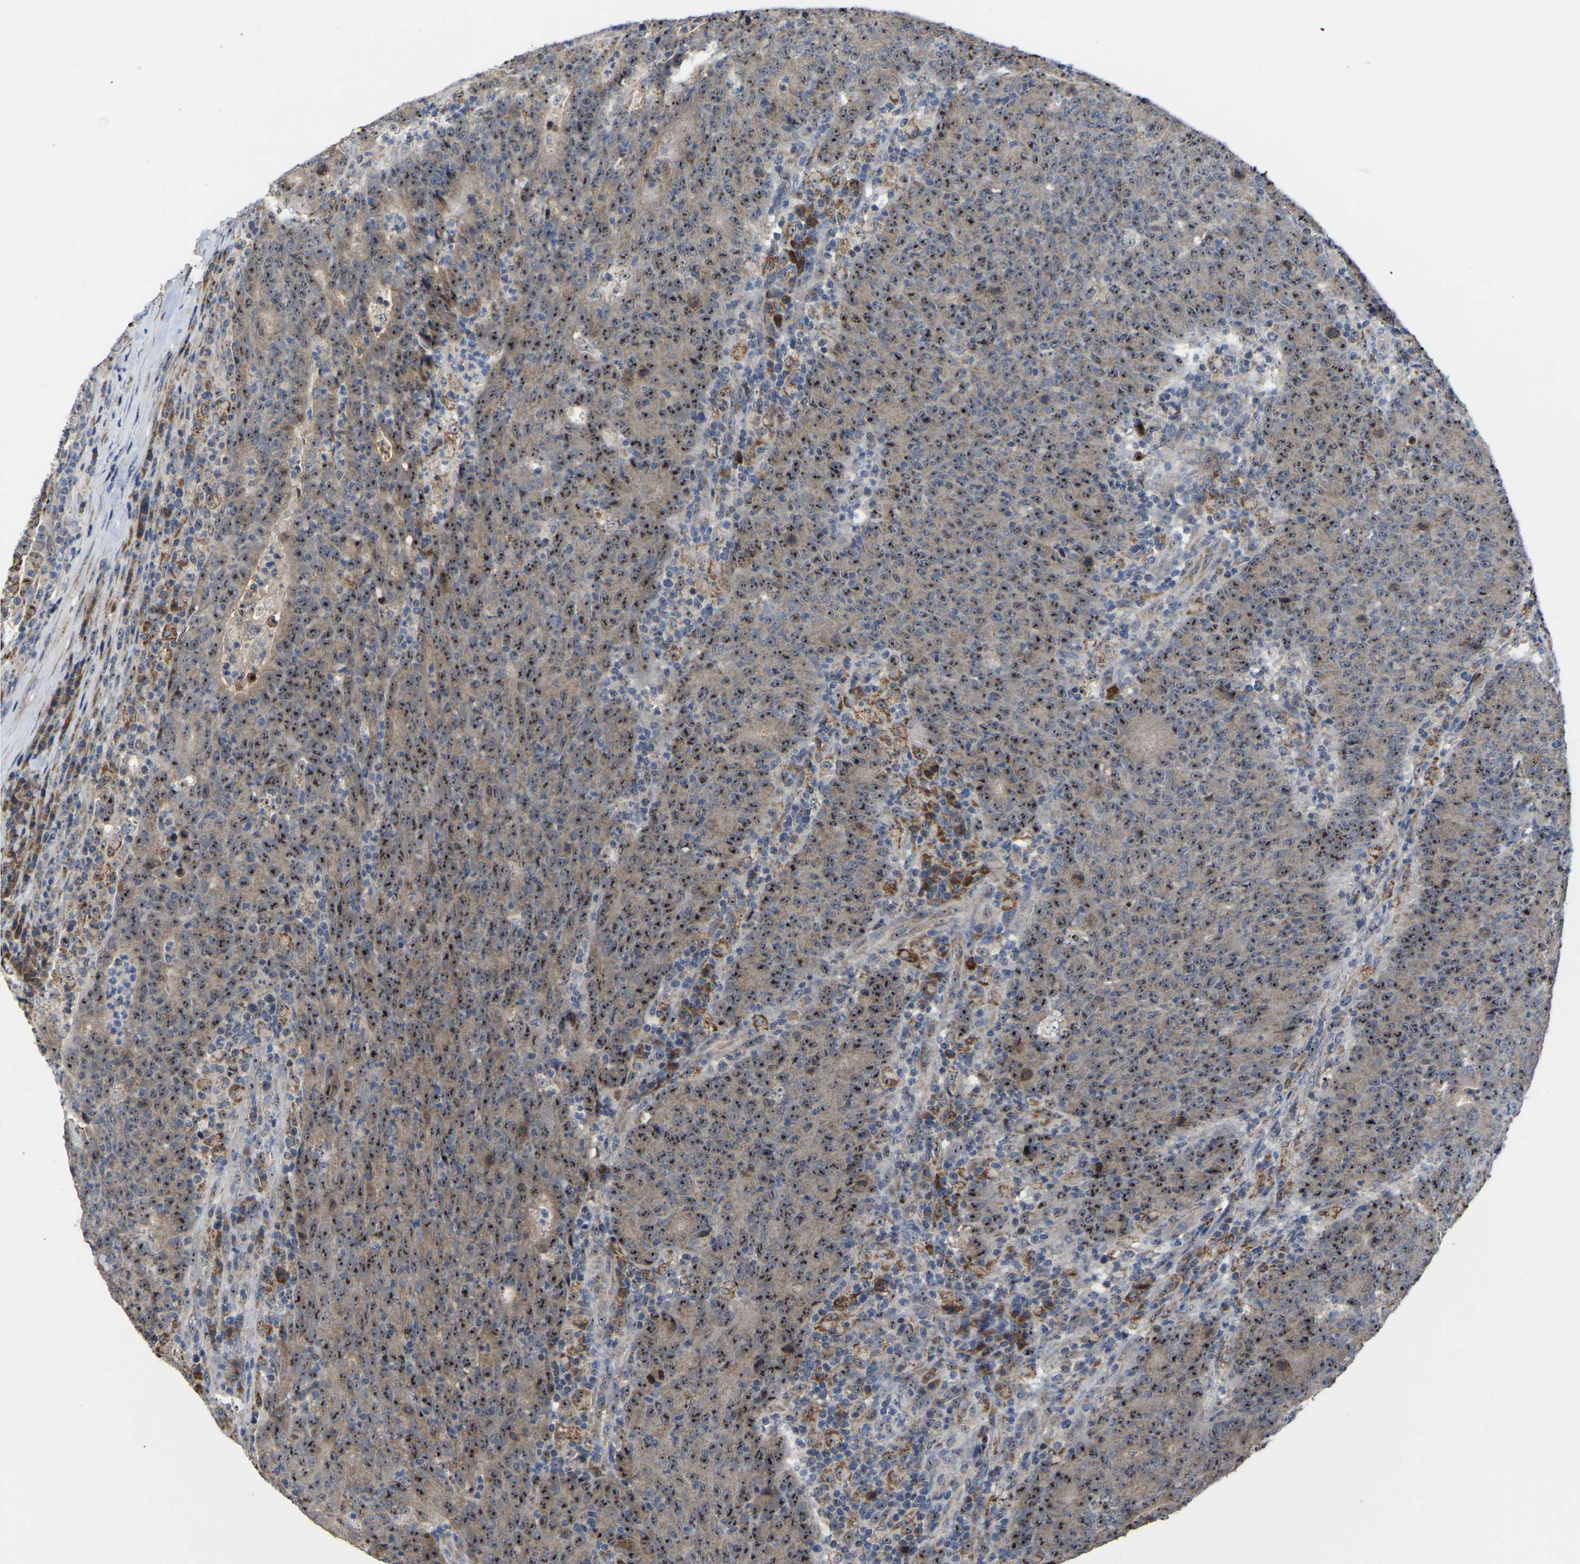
{"staining": {"intensity": "strong", "quantity": ">75%", "location": "cytoplasmic/membranous,nuclear"}, "tissue": "colorectal cancer", "cell_type": "Tumor cells", "image_type": "cancer", "snomed": [{"axis": "morphology", "description": "Adenocarcinoma, NOS"}, {"axis": "topography", "description": "Colon"}], "caption": "Tumor cells display high levels of strong cytoplasmic/membranous and nuclear staining in about >75% of cells in human colorectal cancer (adenocarcinoma).", "gene": "NOP53", "patient": {"sex": "female", "age": 75}}